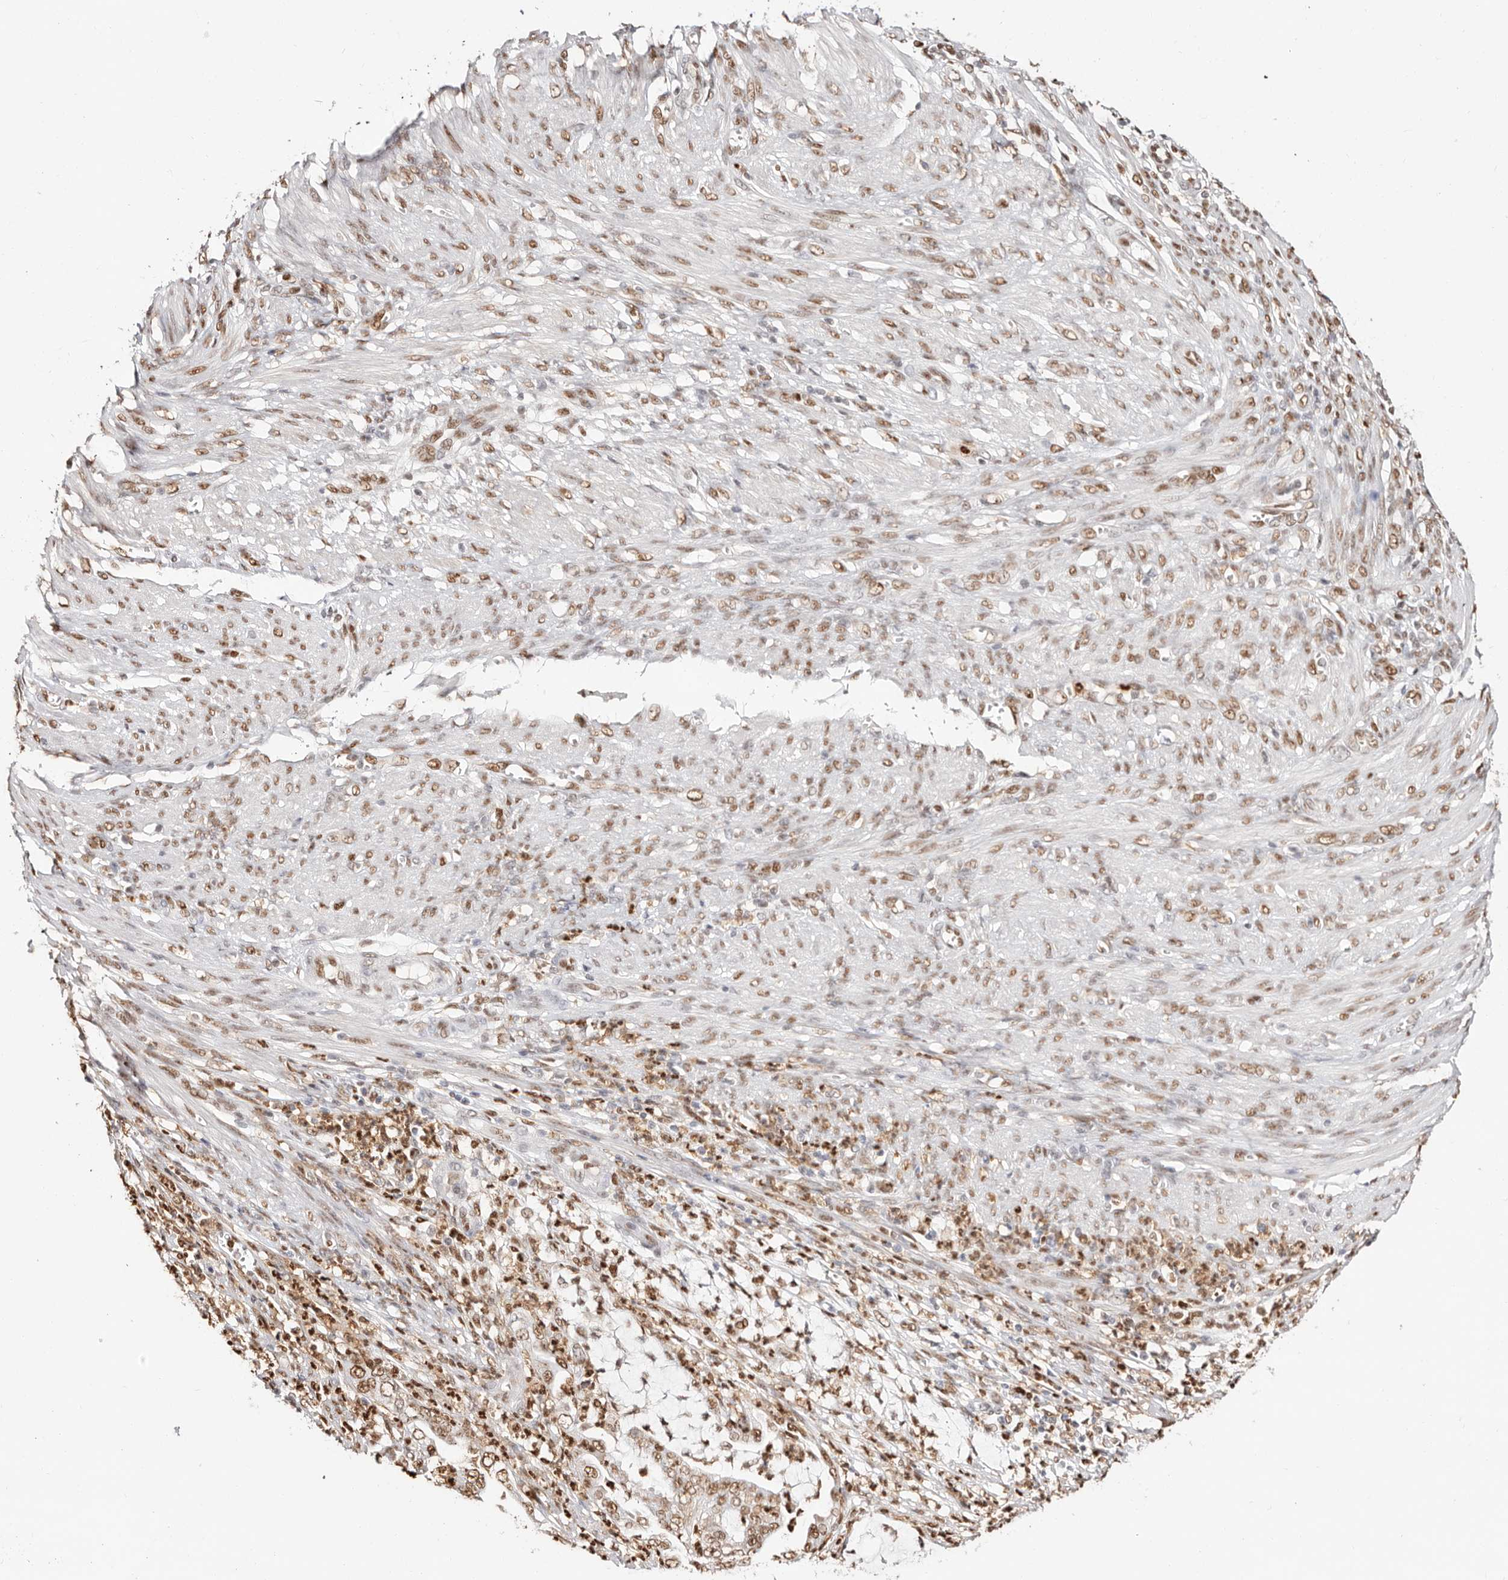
{"staining": {"intensity": "moderate", "quantity": ">75%", "location": "nuclear"}, "tissue": "endometrial cancer", "cell_type": "Tumor cells", "image_type": "cancer", "snomed": [{"axis": "morphology", "description": "Adenocarcinoma, NOS"}, {"axis": "topography", "description": "Endometrium"}], "caption": "Adenocarcinoma (endometrial) tissue demonstrates moderate nuclear staining in about >75% of tumor cells, visualized by immunohistochemistry. The staining is performed using DAB brown chromogen to label protein expression. The nuclei are counter-stained blue using hematoxylin.", "gene": "TKT", "patient": {"sex": "female", "age": 51}}